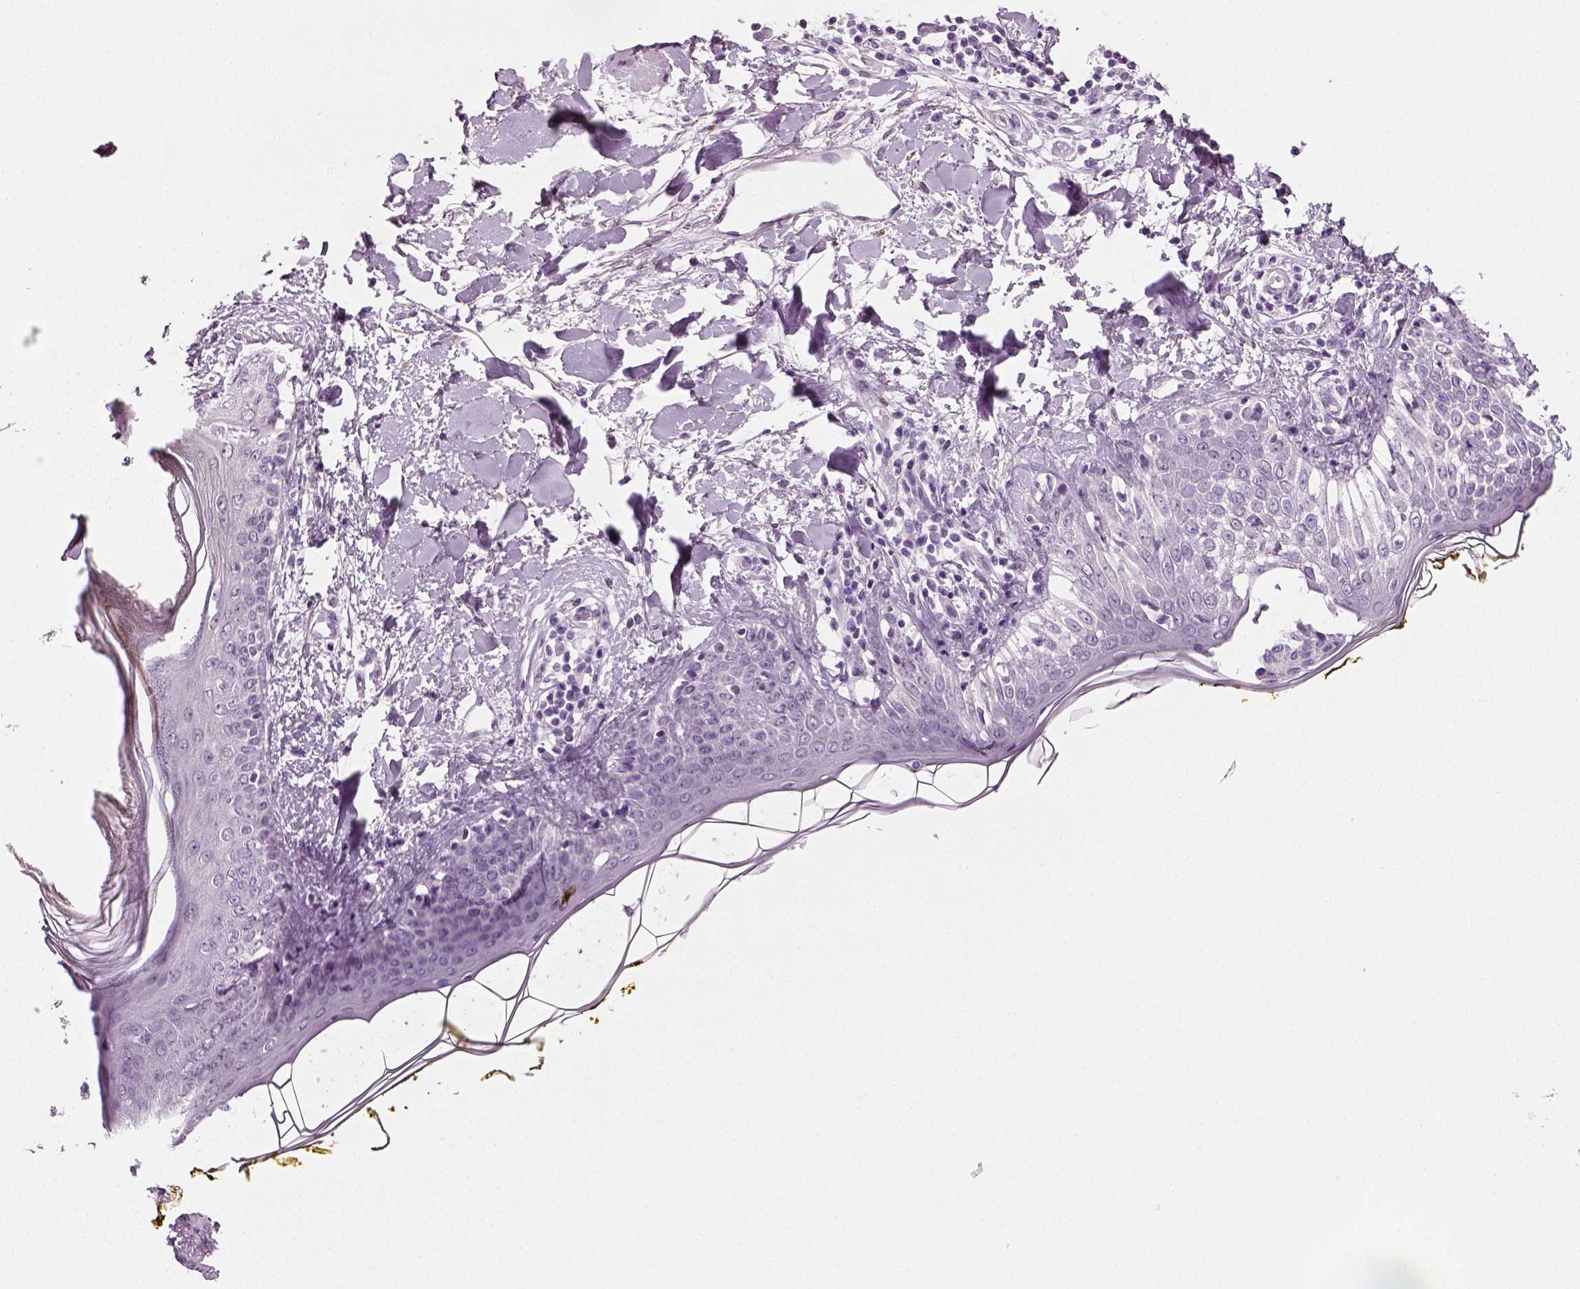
{"staining": {"intensity": "negative", "quantity": "none", "location": "none"}, "tissue": "skin", "cell_type": "Fibroblasts", "image_type": "normal", "snomed": [{"axis": "morphology", "description": "Normal tissue, NOS"}, {"axis": "topography", "description": "Skin"}], "caption": "Micrograph shows no protein positivity in fibroblasts of unremarkable skin.", "gene": "SPATA31E1", "patient": {"sex": "female", "age": 34}}